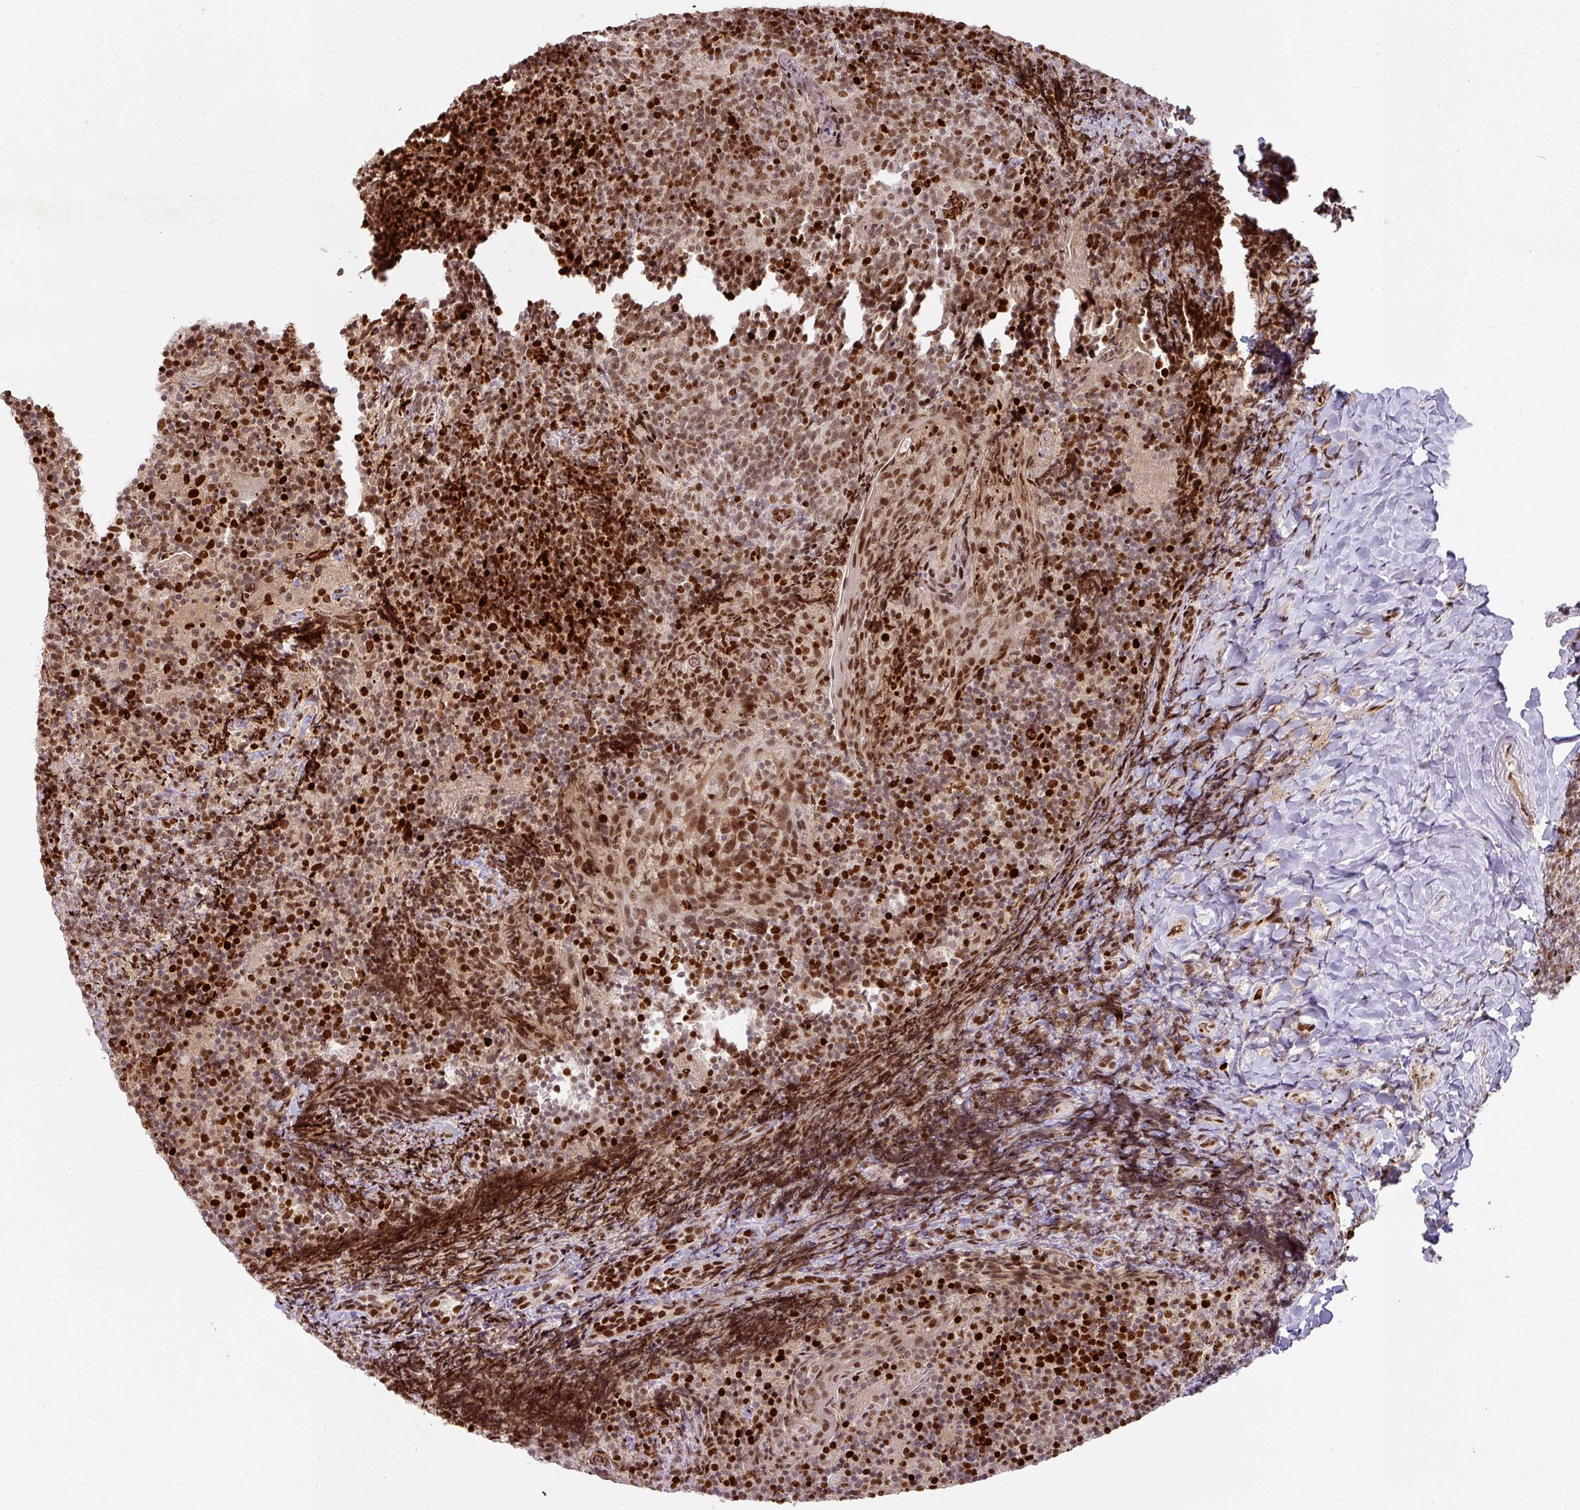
{"staining": {"intensity": "strong", "quantity": ">75%", "location": "nuclear"}, "tissue": "tonsil", "cell_type": "Germinal center cells", "image_type": "normal", "snomed": [{"axis": "morphology", "description": "Normal tissue, NOS"}, {"axis": "topography", "description": "Tonsil"}], "caption": "Approximately >75% of germinal center cells in benign tonsil demonstrate strong nuclear protein staining as visualized by brown immunohistochemical staining.", "gene": "NEIL1", "patient": {"sex": "female", "age": 10}}